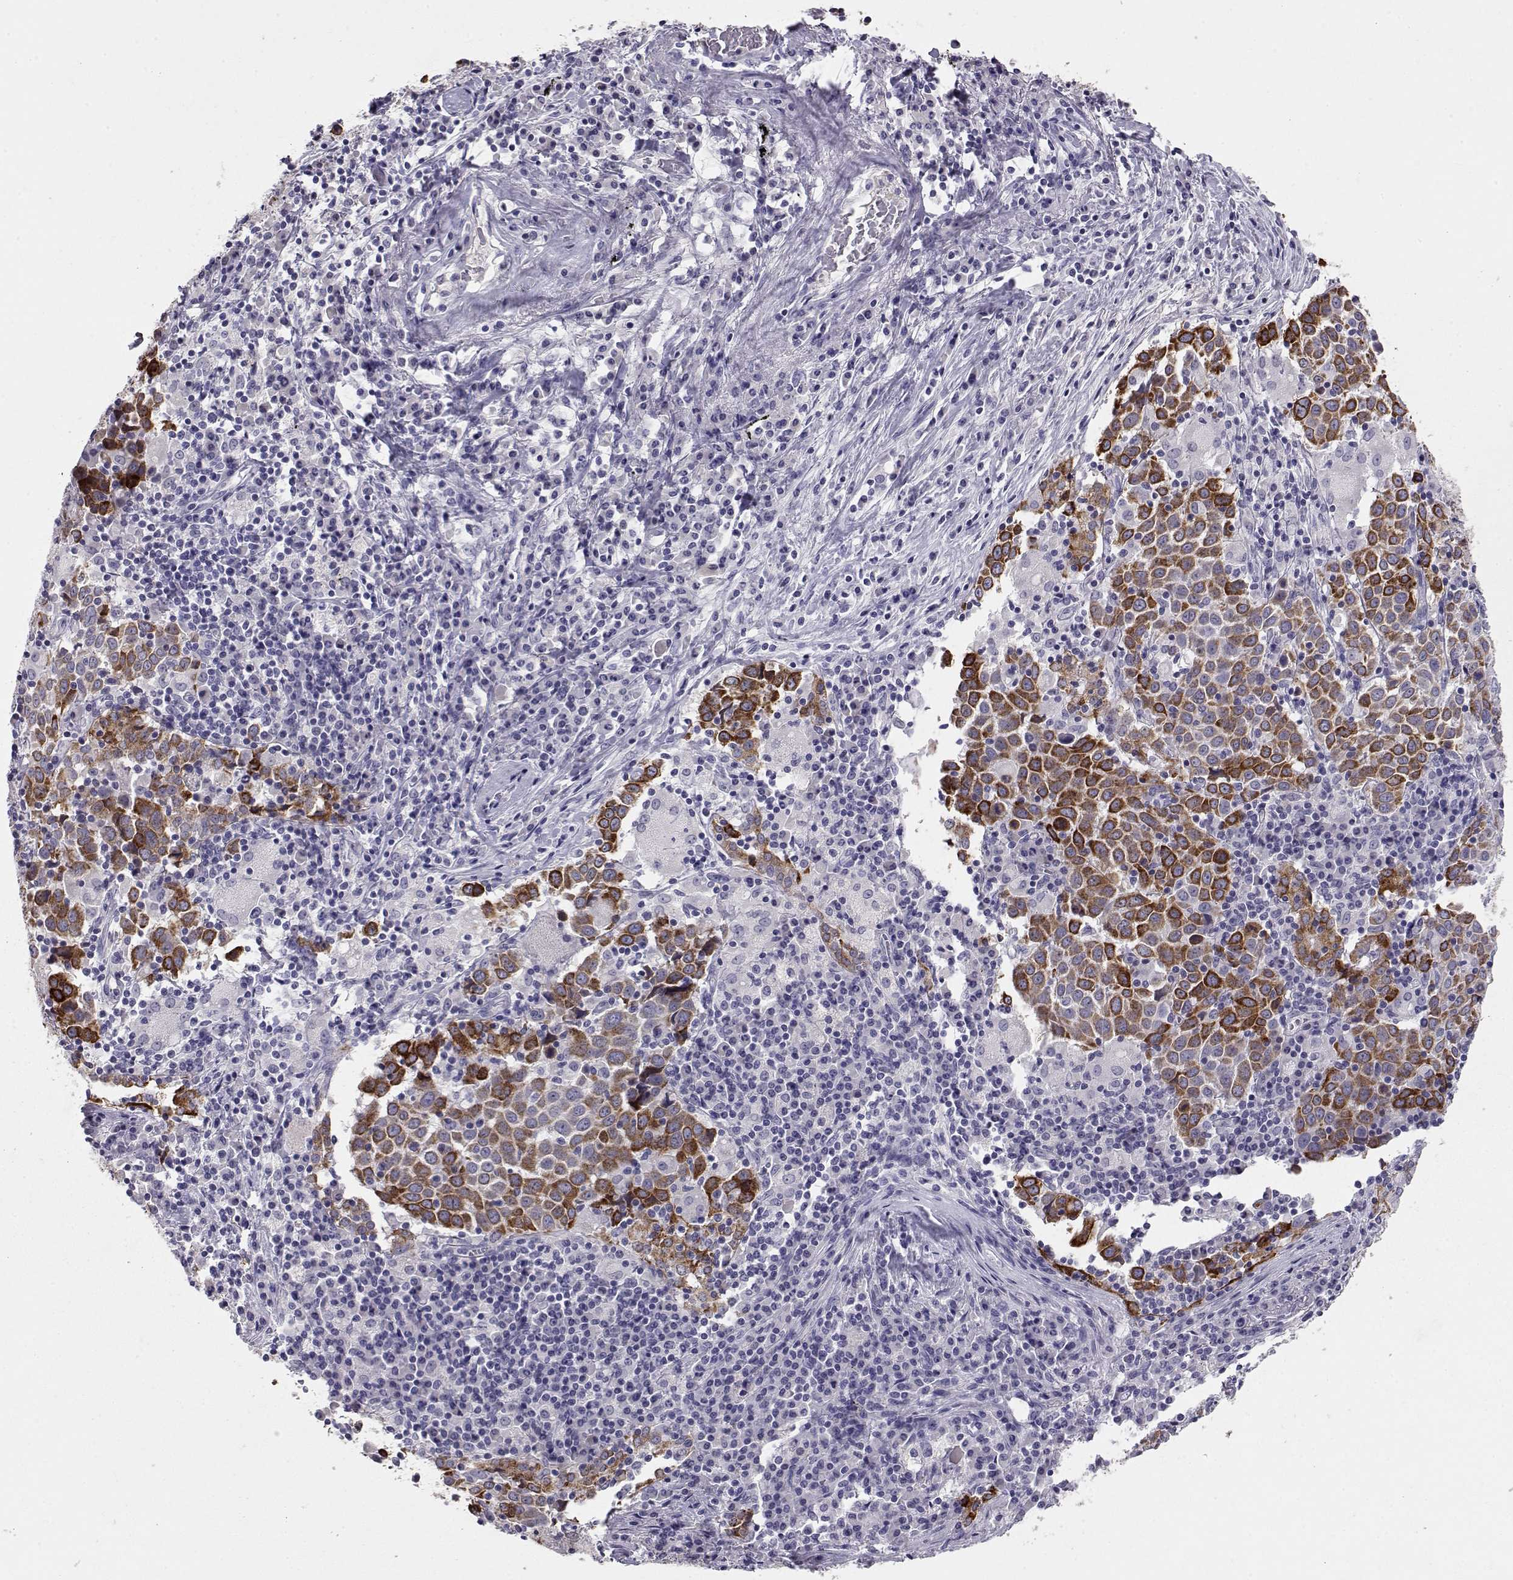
{"staining": {"intensity": "strong", "quantity": ">75%", "location": "cytoplasmic/membranous"}, "tissue": "lung cancer", "cell_type": "Tumor cells", "image_type": "cancer", "snomed": [{"axis": "morphology", "description": "Squamous cell carcinoma, NOS"}, {"axis": "topography", "description": "Lung"}], "caption": "Tumor cells show high levels of strong cytoplasmic/membranous expression in approximately >75% of cells in squamous cell carcinoma (lung).", "gene": "LAMB3", "patient": {"sex": "male", "age": 57}}